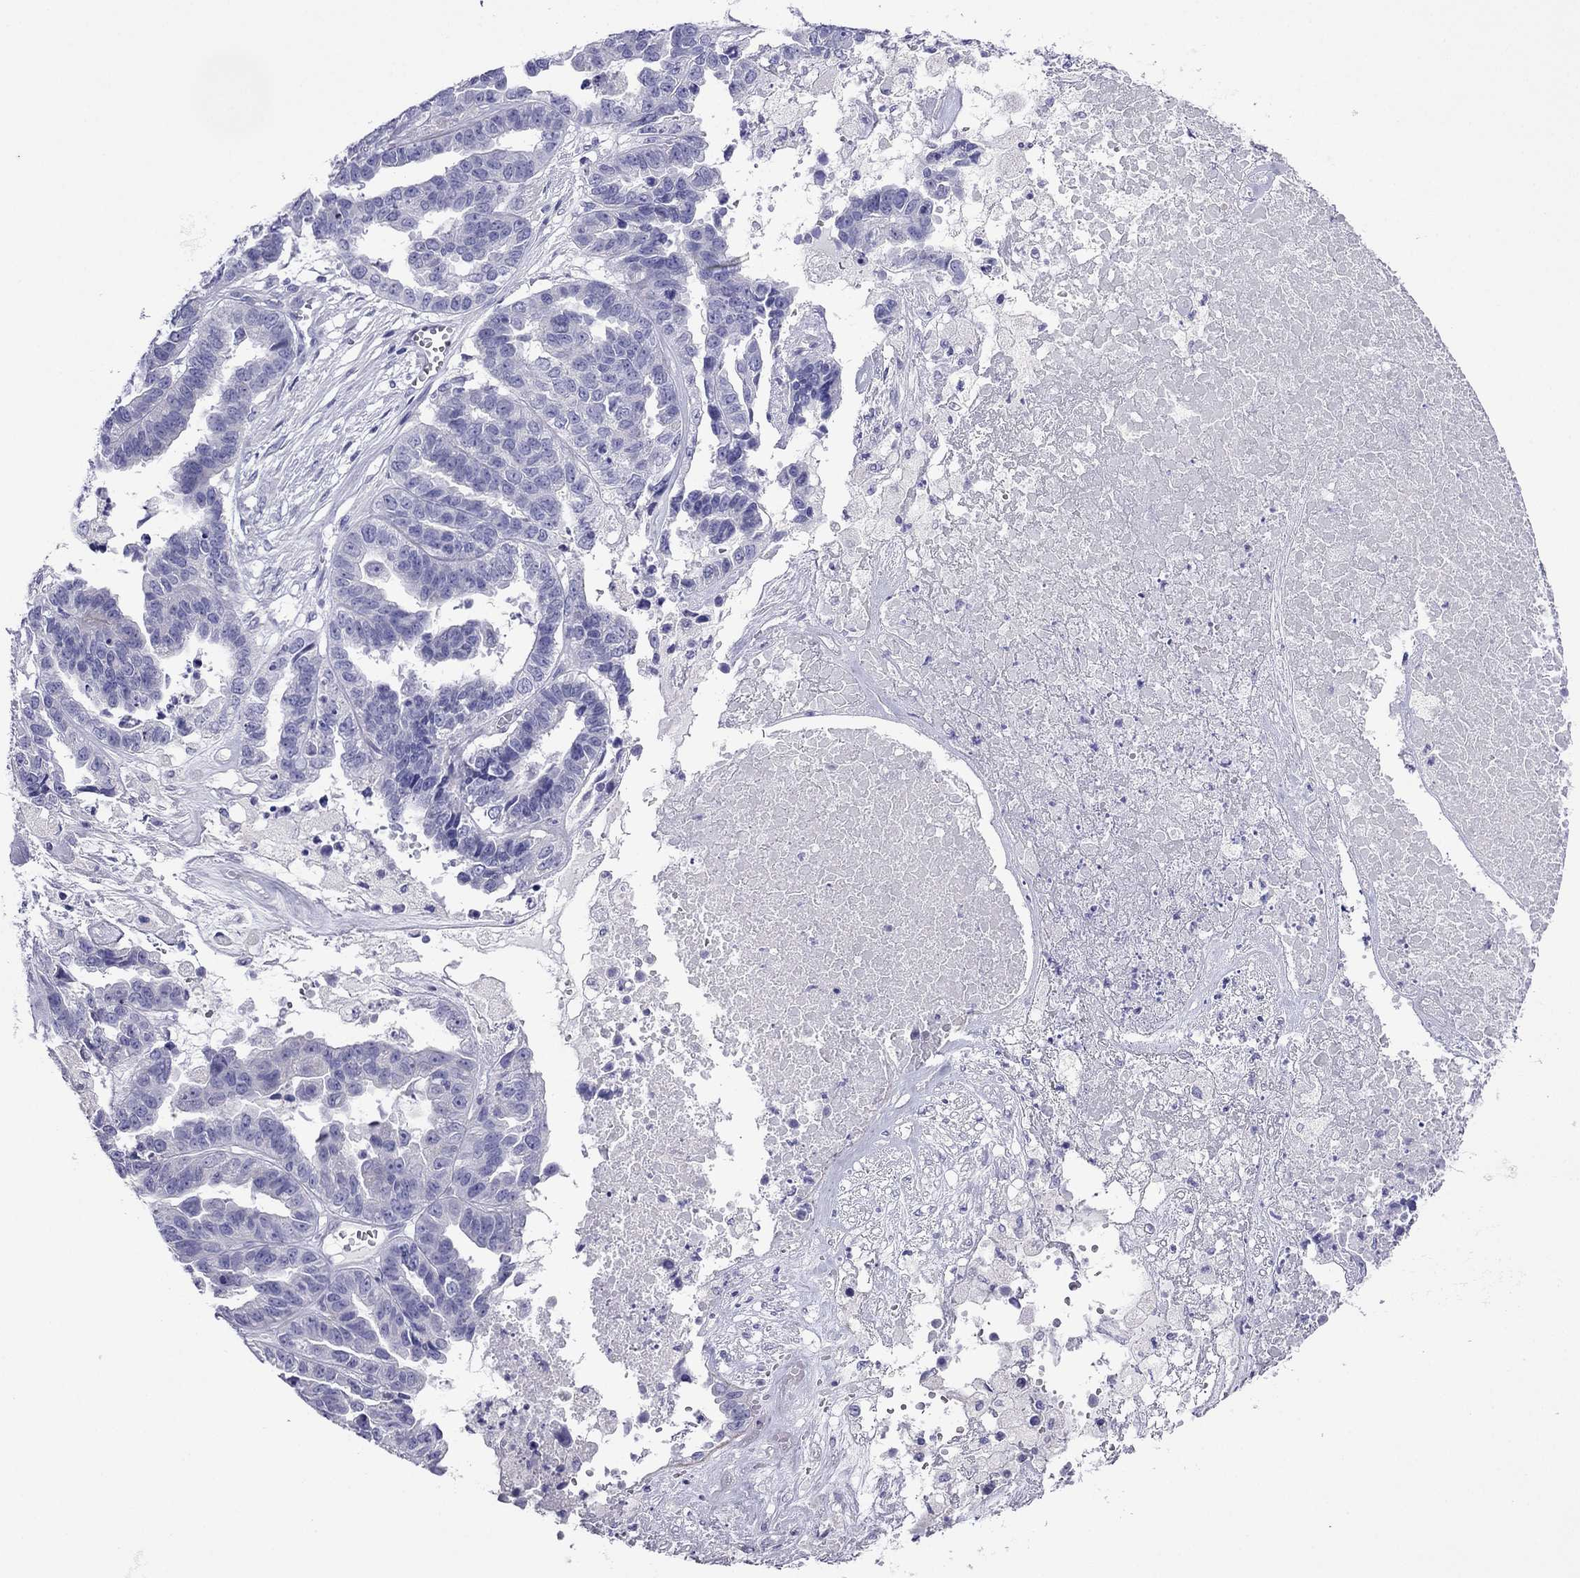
{"staining": {"intensity": "negative", "quantity": "none", "location": "none"}, "tissue": "ovarian cancer", "cell_type": "Tumor cells", "image_type": "cancer", "snomed": [{"axis": "morphology", "description": "Cystadenocarcinoma, serous, NOS"}, {"axis": "topography", "description": "Ovary"}], "caption": "High power microscopy photomicrograph of an immunohistochemistry (IHC) photomicrograph of ovarian cancer, revealing no significant expression in tumor cells.", "gene": "PCDHA6", "patient": {"sex": "female", "age": 87}}